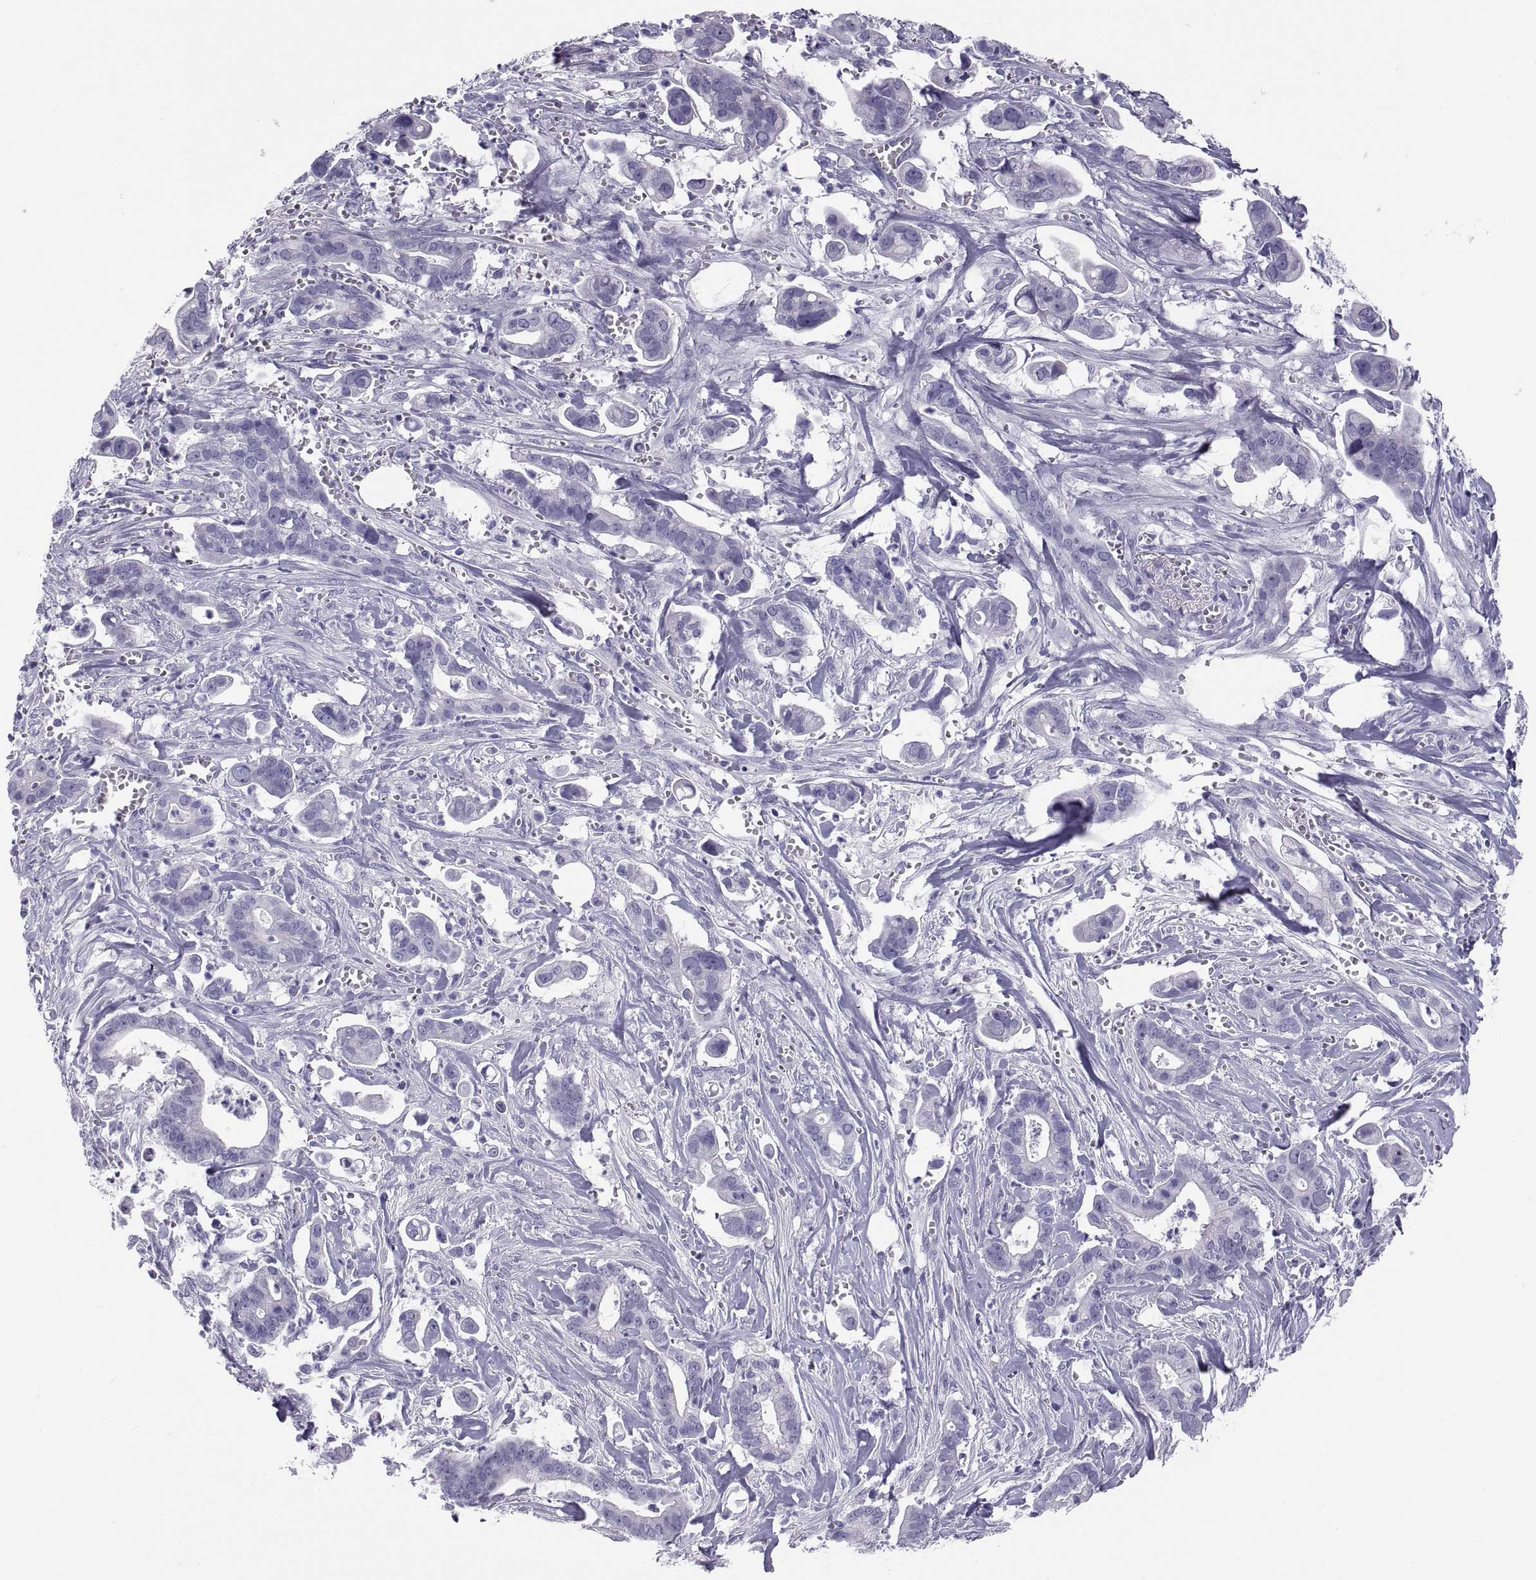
{"staining": {"intensity": "negative", "quantity": "none", "location": "none"}, "tissue": "pancreatic cancer", "cell_type": "Tumor cells", "image_type": "cancer", "snomed": [{"axis": "morphology", "description": "Adenocarcinoma, NOS"}, {"axis": "topography", "description": "Pancreas"}], "caption": "Histopathology image shows no protein staining in tumor cells of pancreatic cancer (adenocarcinoma) tissue.", "gene": "RNASE12", "patient": {"sex": "male", "age": 61}}